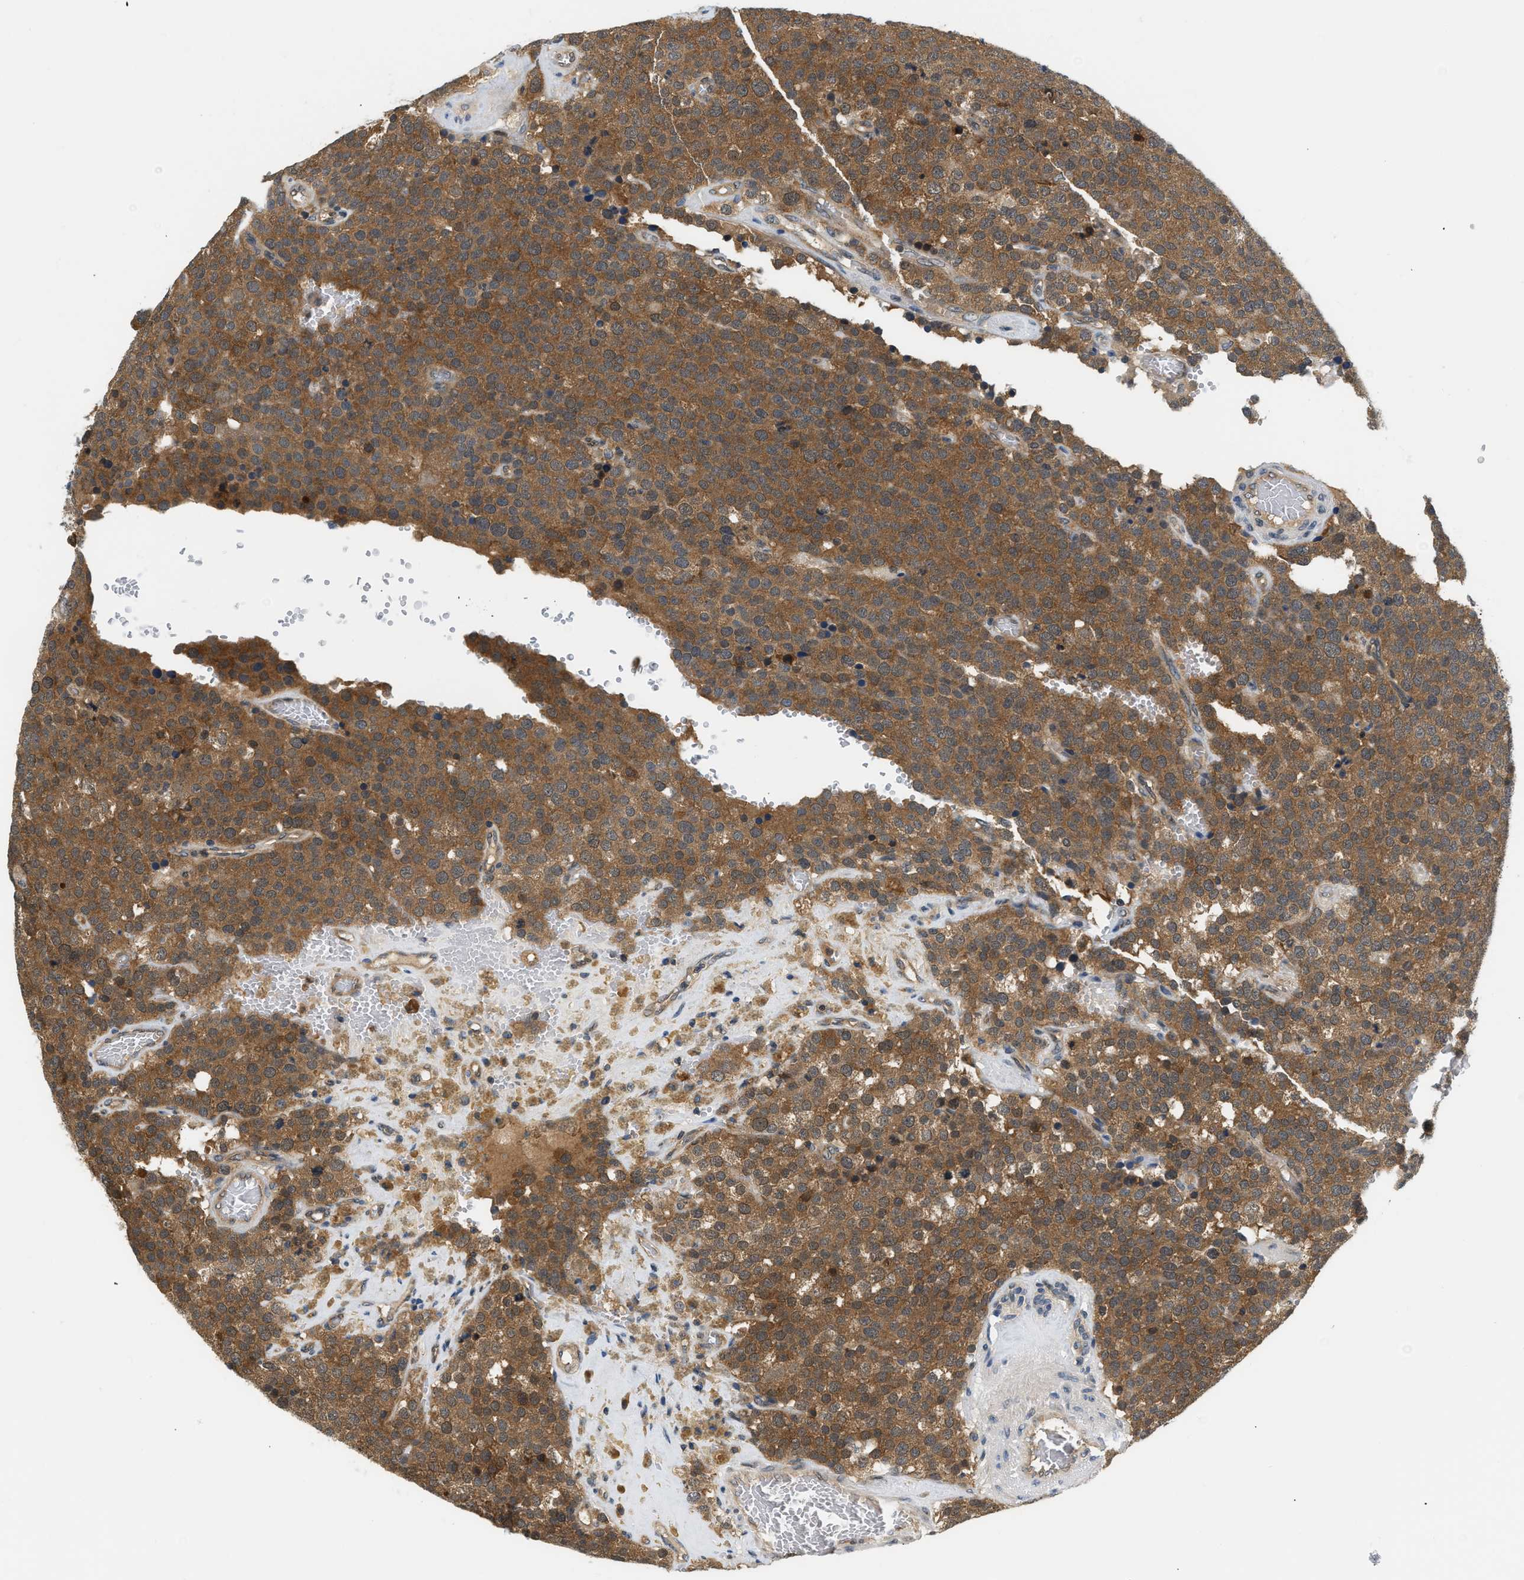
{"staining": {"intensity": "moderate", "quantity": ">75%", "location": "cytoplasmic/membranous"}, "tissue": "testis cancer", "cell_type": "Tumor cells", "image_type": "cancer", "snomed": [{"axis": "morphology", "description": "Normal tissue, NOS"}, {"axis": "morphology", "description": "Seminoma, NOS"}, {"axis": "topography", "description": "Testis"}], "caption": "Seminoma (testis) stained with DAB immunohistochemistry (IHC) reveals medium levels of moderate cytoplasmic/membranous expression in about >75% of tumor cells.", "gene": "EIF4EBP2", "patient": {"sex": "male", "age": 71}}